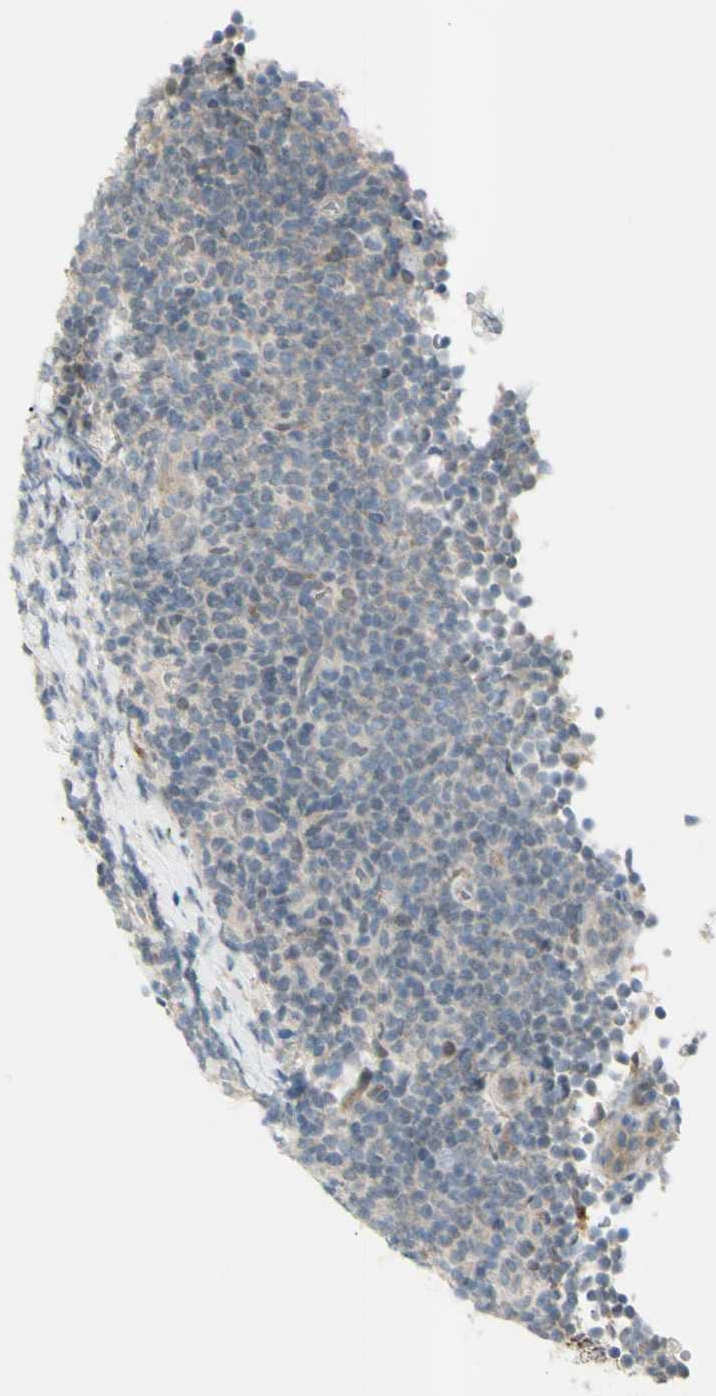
{"staining": {"intensity": "negative", "quantity": "none", "location": "none"}, "tissue": "lymphoma", "cell_type": "Tumor cells", "image_type": "cancer", "snomed": [{"axis": "morphology", "description": "Malignant lymphoma, non-Hodgkin's type, Low grade"}, {"axis": "topography", "description": "Lymph node"}], "caption": "DAB (3,3'-diaminobenzidine) immunohistochemical staining of human lymphoma shows no significant positivity in tumor cells.", "gene": "FGFR2", "patient": {"sex": "male", "age": 83}}